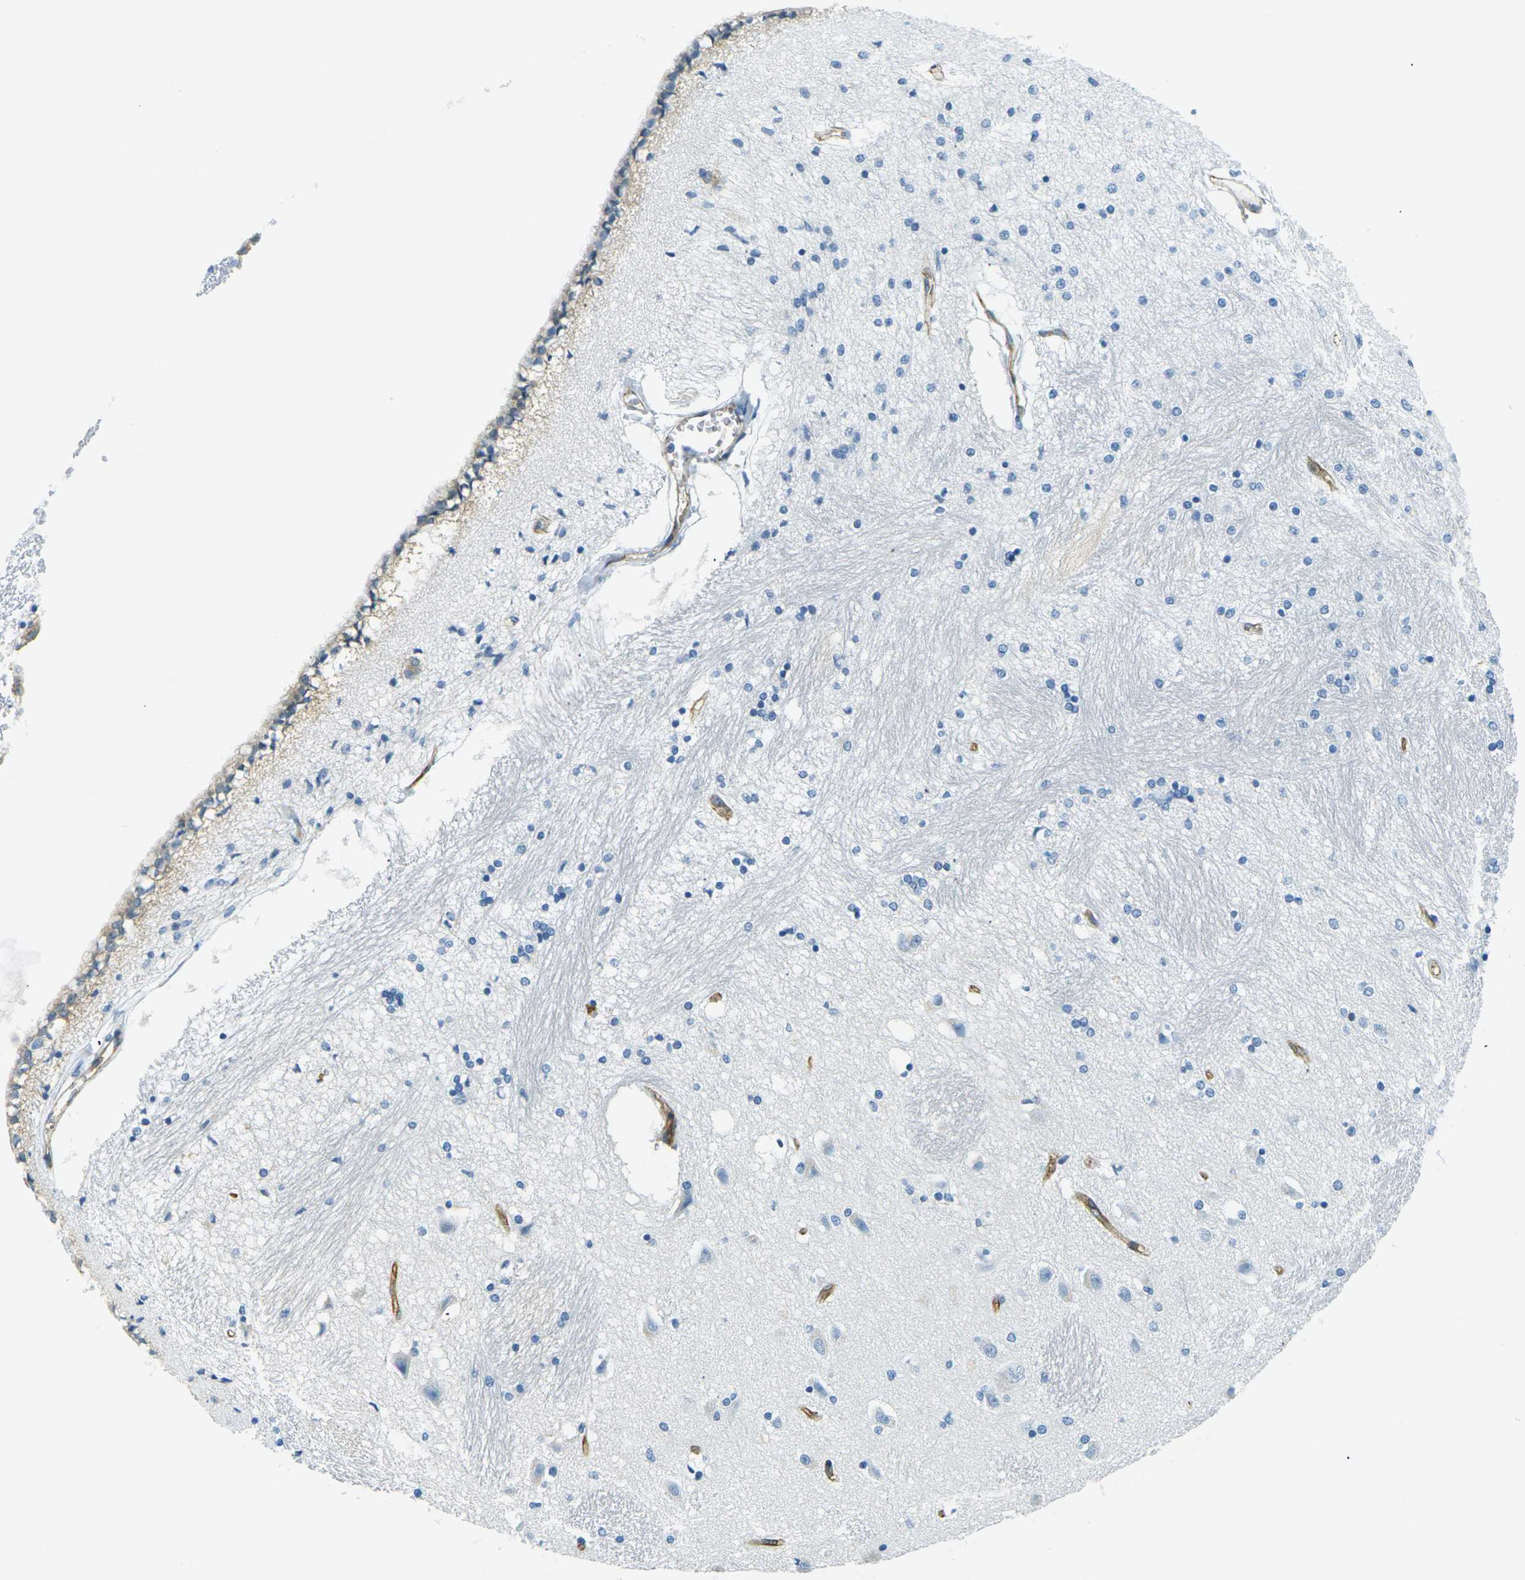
{"staining": {"intensity": "weak", "quantity": "<25%", "location": "cytoplasmic/membranous"}, "tissue": "hippocampus", "cell_type": "Glial cells", "image_type": "normal", "snomed": [{"axis": "morphology", "description": "Normal tissue, NOS"}, {"axis": "topography", "description": "Hippocampus"}], "caption": "DAB (3,3'-diaminobenzidine) immunohistochemical staining of benign hippocampus displays no significant staining in glial cells.", "gene": "OCLN", "patient": {"sex": "female", "age": 54}}